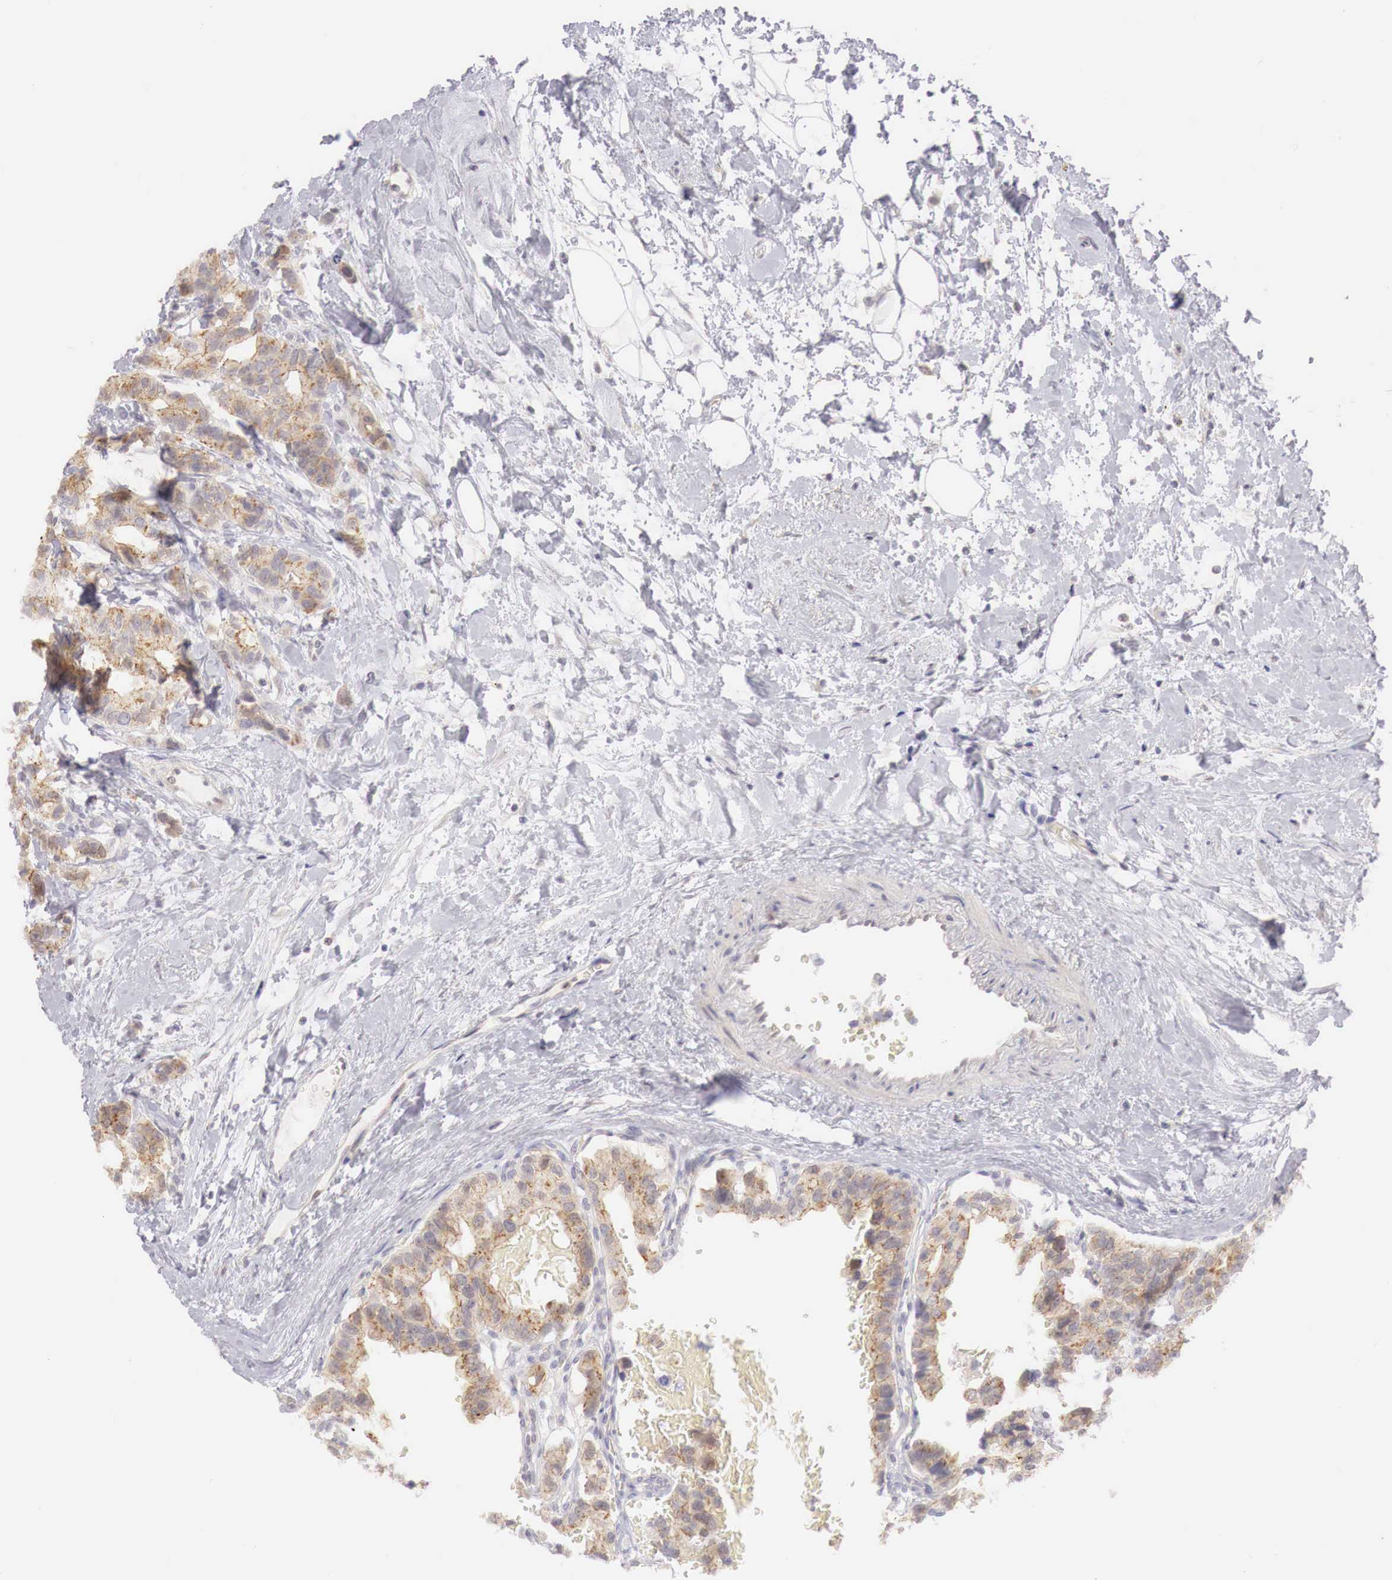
{"staining": {"intensity": "weak", "quantity": "25%-75%", "location": "cytoplasmic/membranous"}, "tissue": "breast cancer", "cell_type": "Tumor cells", "image_type": "cancer", "snomed": [{"axis": "morphology", "description": "Duct carcinoma"}, {"axis": "topography", "description": "Breast"}], "caption": "This photomicrograph demonstrates immunohistochemistry (IHC) staining of breast intraductal carcinoma, with low weak cytoplasmic/membranous expression in approximately 25%-75% of tumor cells.", "gene": "TRIM13", "patient": {"sex": "female", "age": 69}}